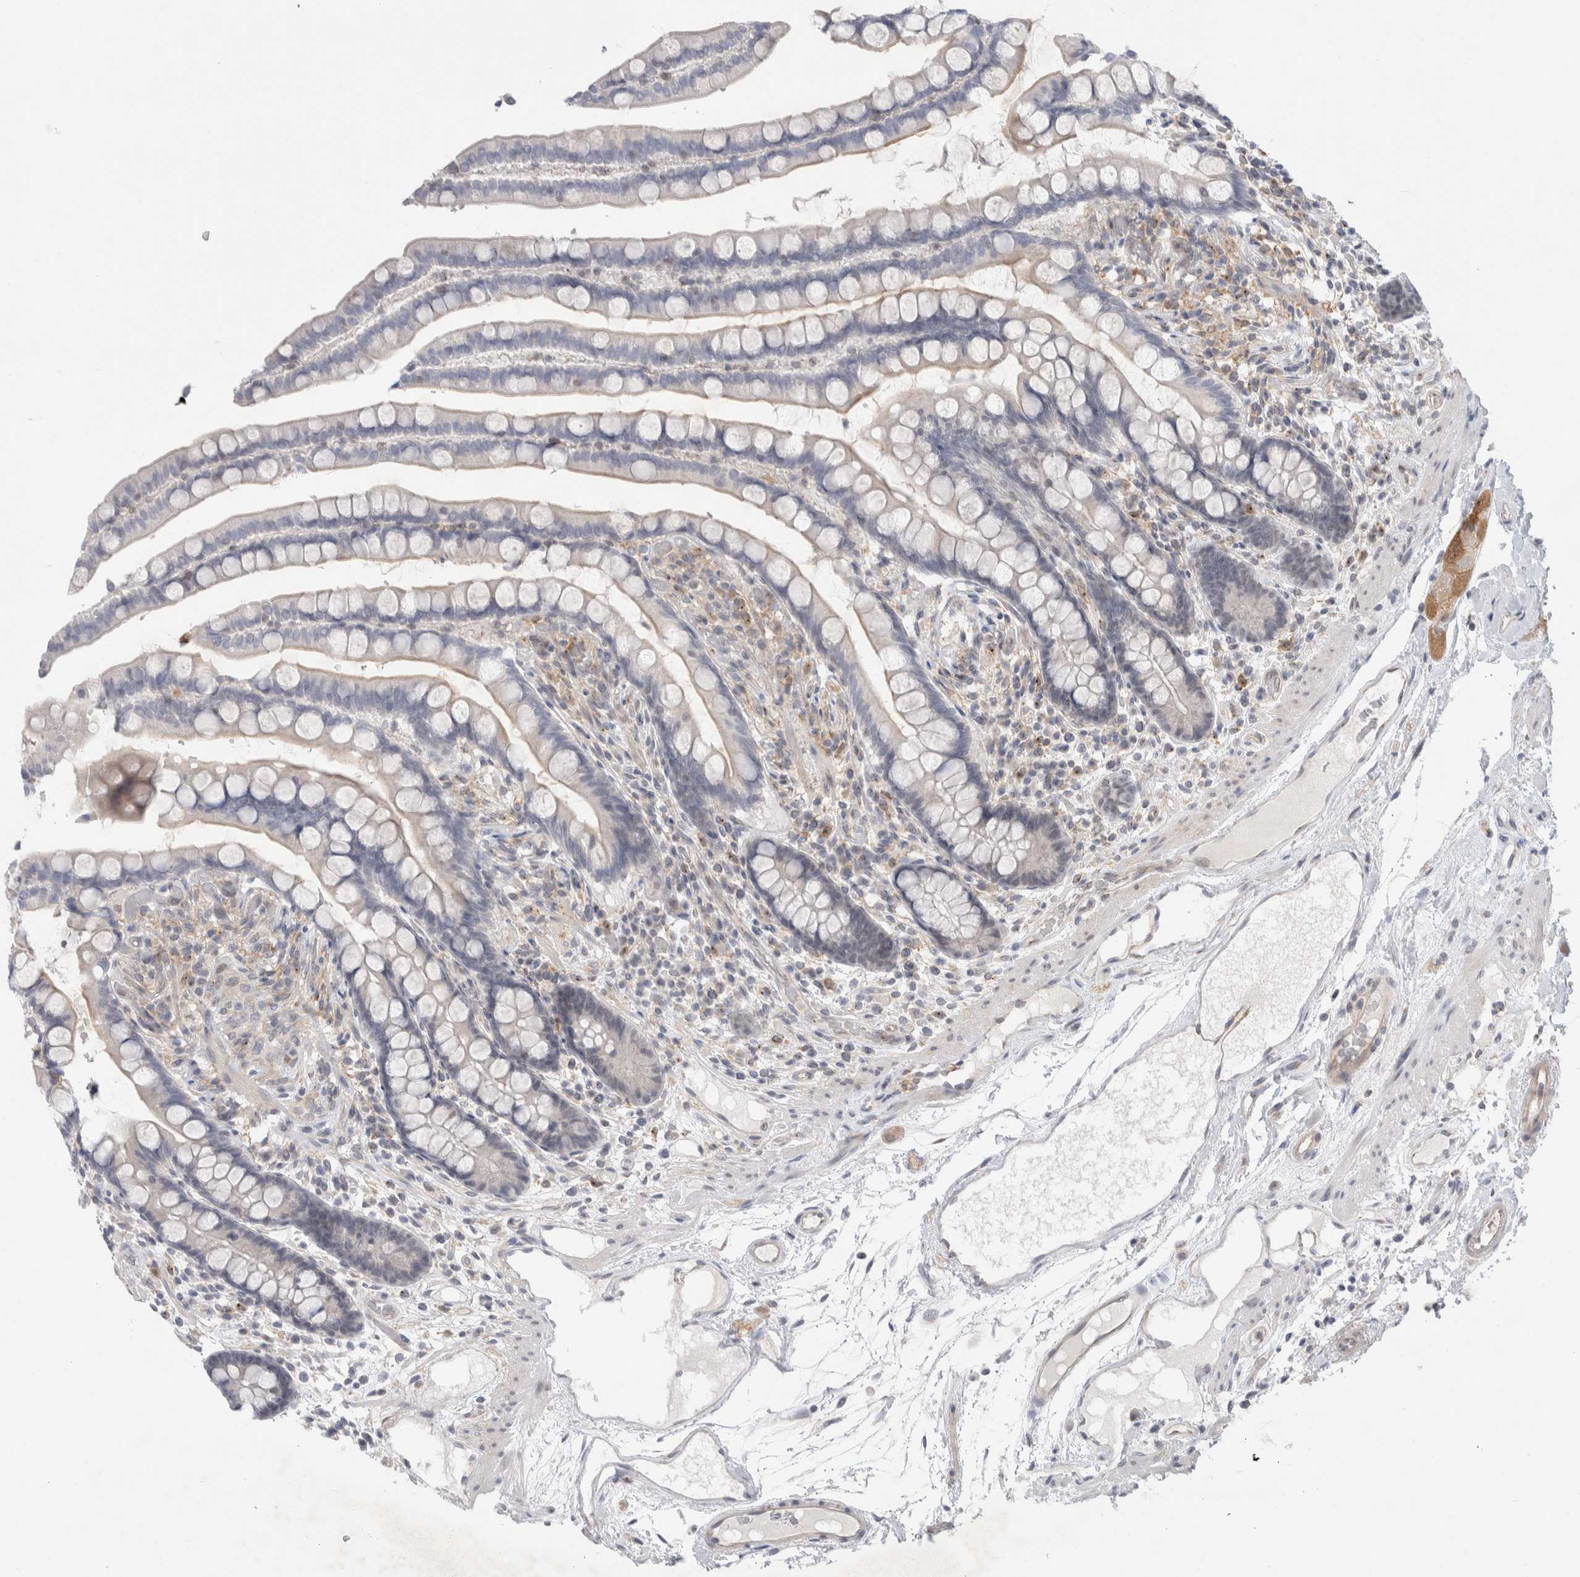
{"staining": {"intensity": "weak", "quantity": "25%-75%", "location": "cytoplasmic/membranous"}, "tissue": "colon", "cell_type": "Endothelial cells", "image_type": "normal", "snomed": [{"axis": "morphology", "description": "Normal tissue, NOS"}, {"axis": "topography", "description": "Colon"}], "caption": "Immunohistochemistry (IHC) of normal colon demonstrates low levels of weak cytoplasmic/membranous positivity in approximately 25%-75% of endothelial cells. The staining was performed using DAB to visualize the protein expression in brown, while the nuclei were stained in blue with hematoxylin (Magnification: 20x).", "gene": "BICD2", "patient": {"sex": "male", "age": 73}}